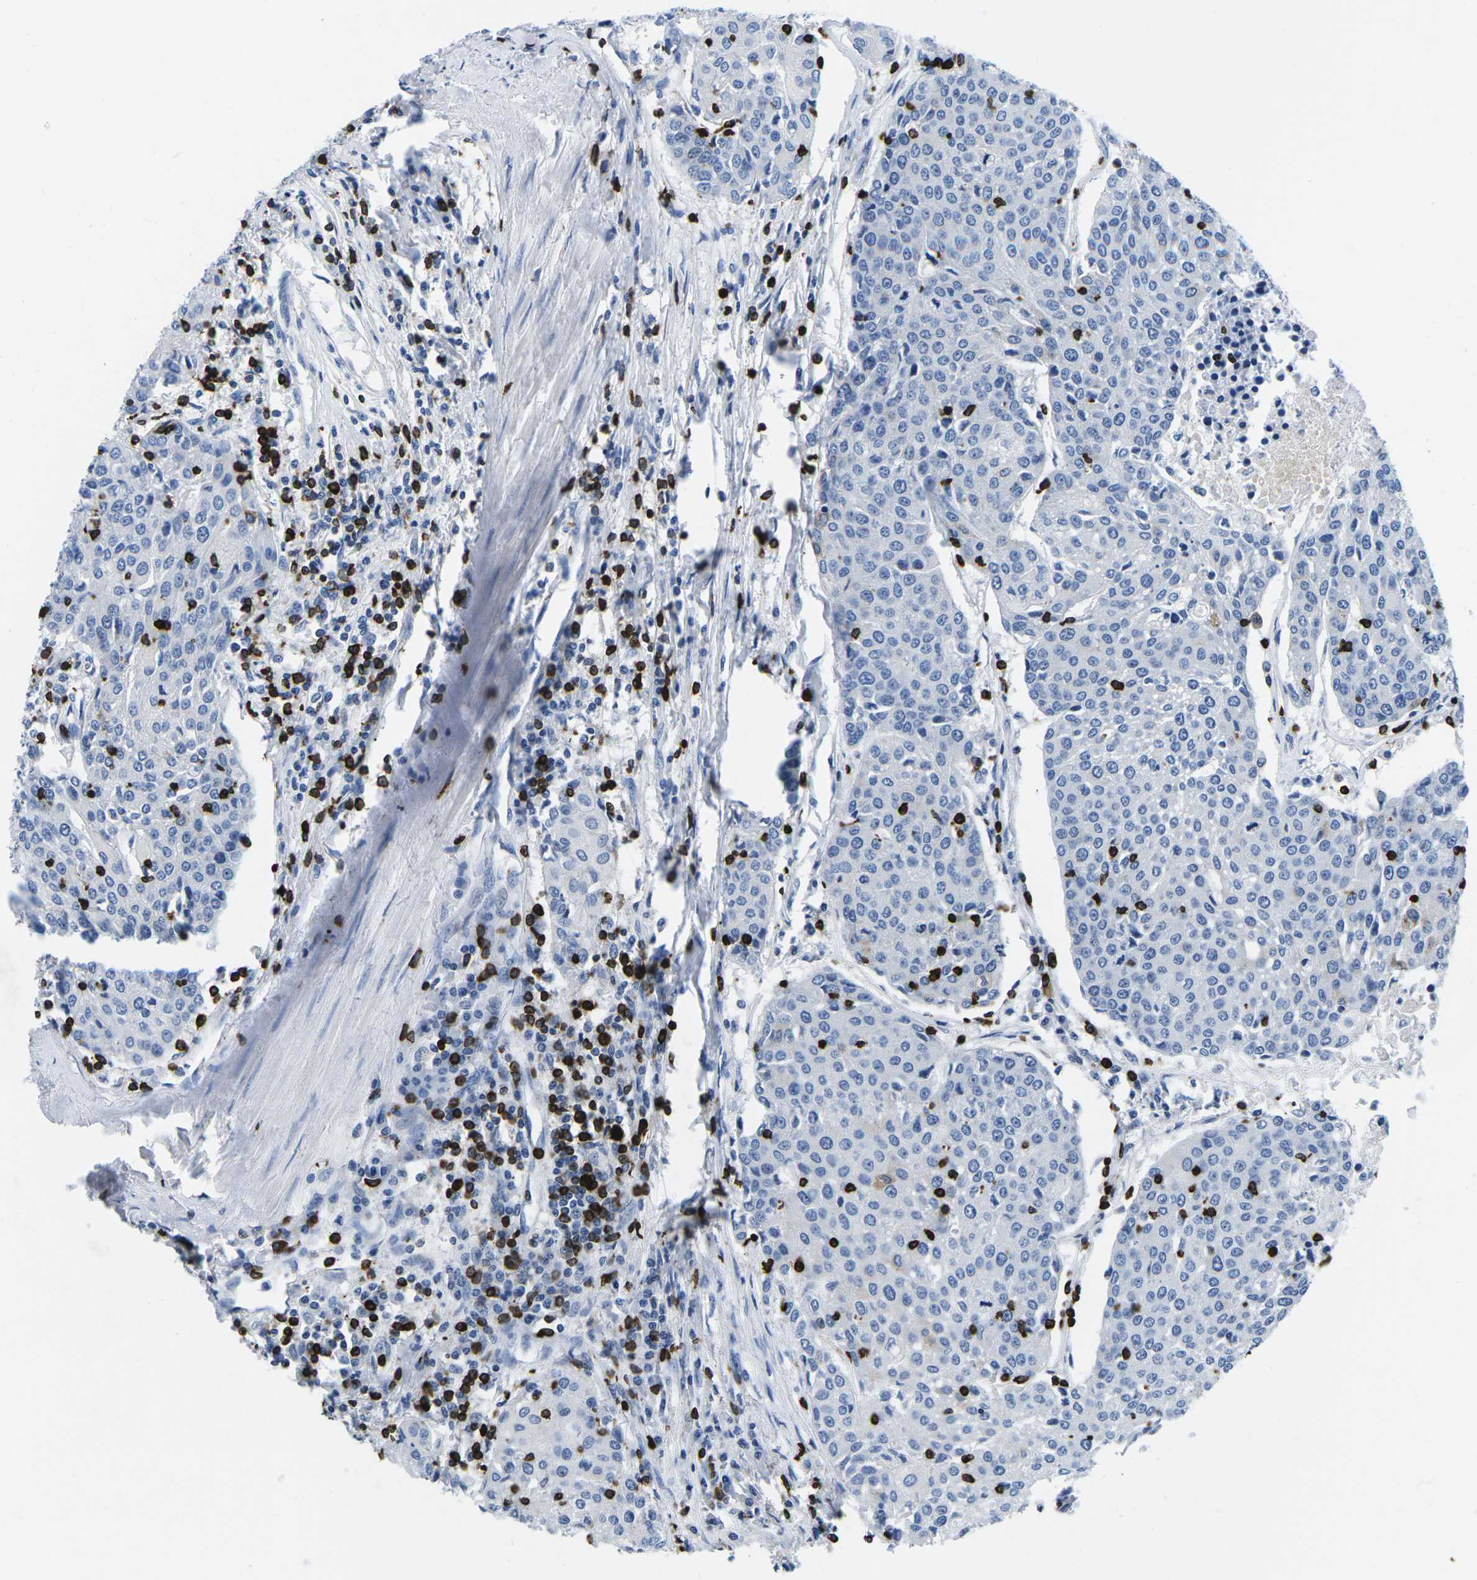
{"staining": {"intensity": "negative", "quantity": "none", "location": "none"}, "tissue": "urothelial cancer", "cell_type": "Tumor cells", "image_type": "cancer", "snomed": [{"axis": "morphology", "description": "Urothelial carcinoma, High grade"}, {"axis": "topography", "description": "Urinary bladder"}], "caption": "Urothelial cancer stained for a protein using IHC shows no positivity tumor cells.", "gene": "CTSW", "patient": {"sex": "female", "age": 85}}